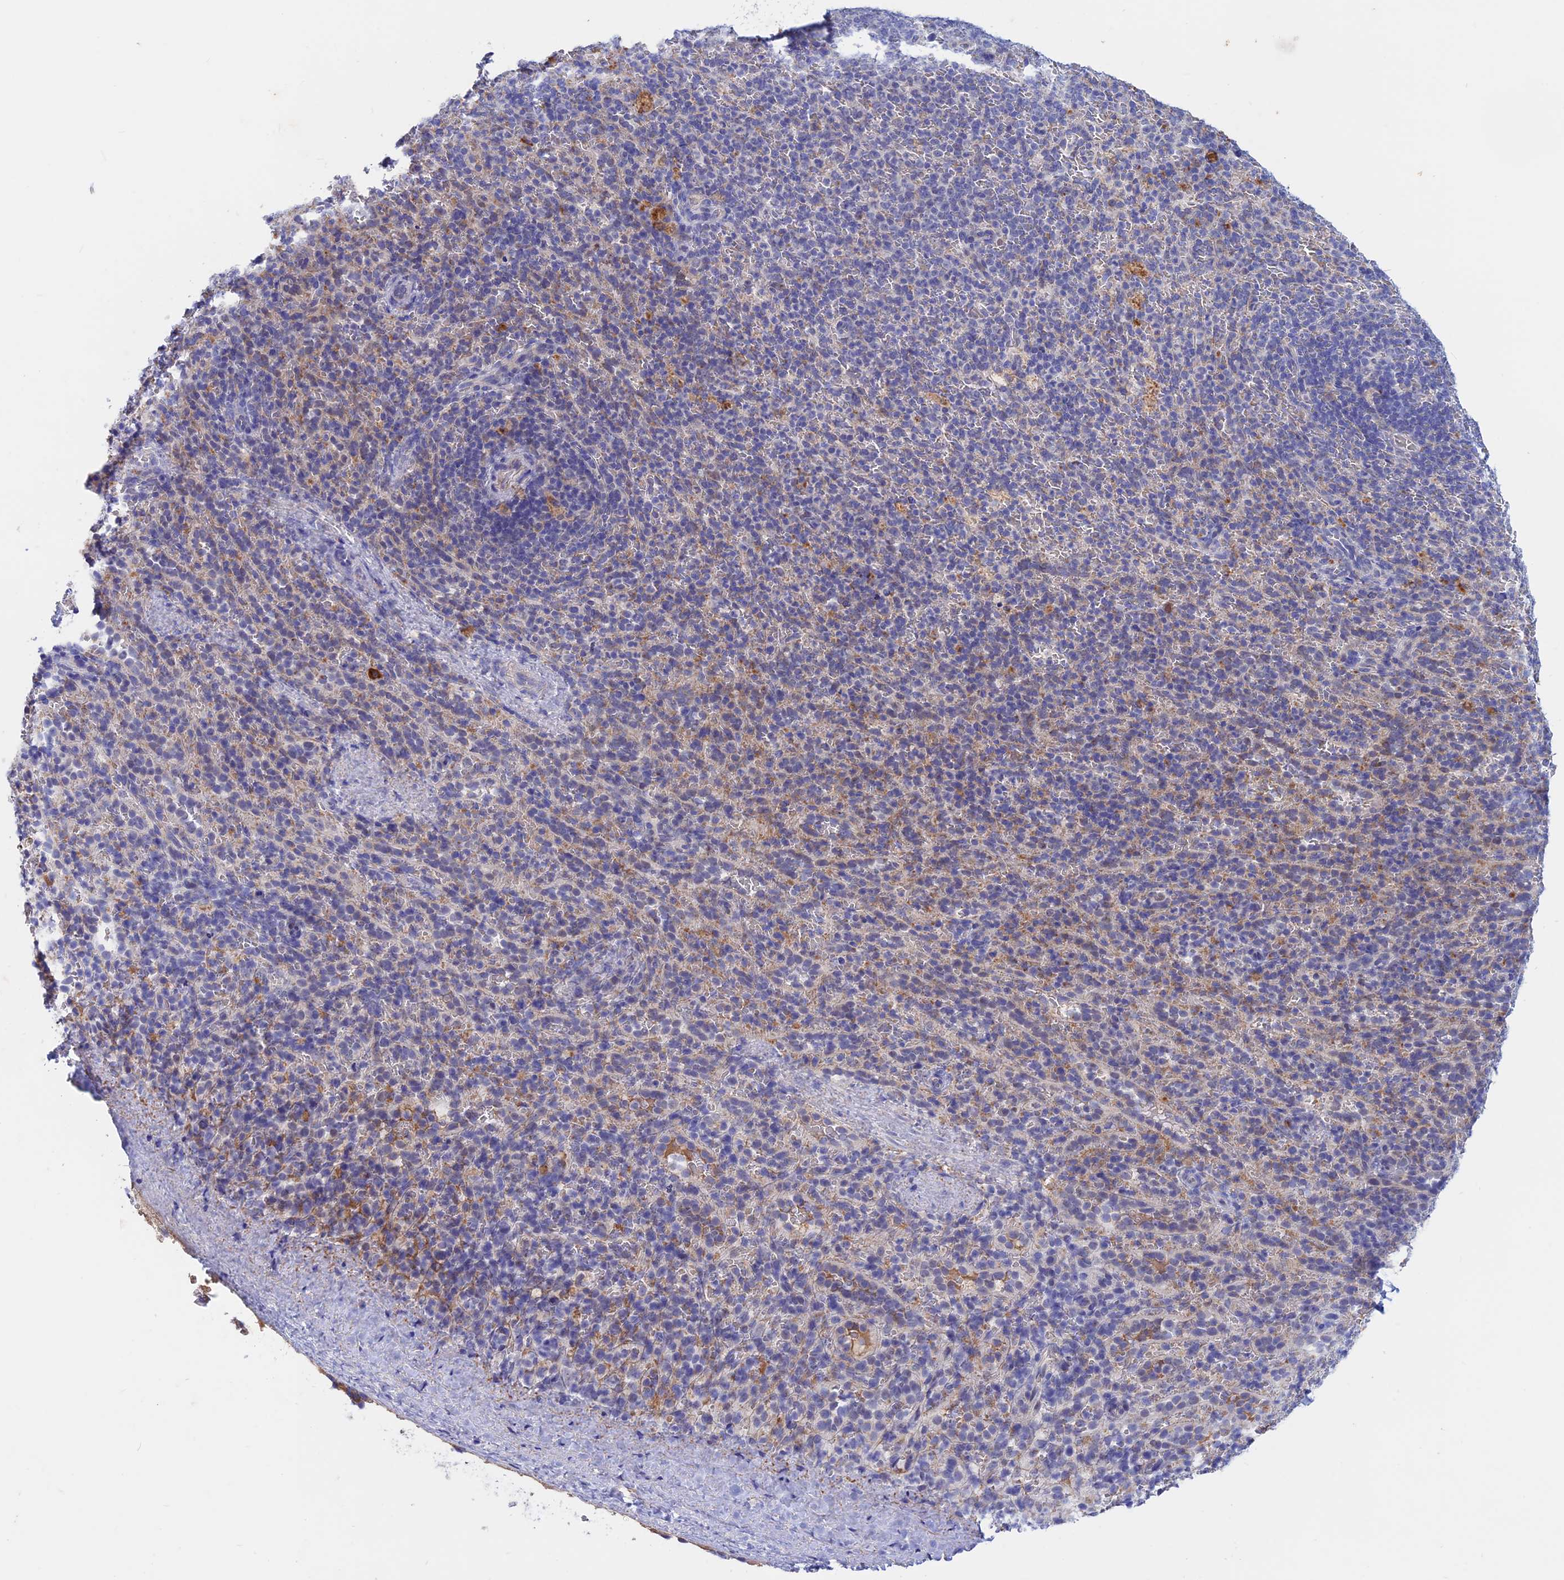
{"staining": {"intensity": "moderate", "quantity": "<25%", "location": "cytoplasmic/membranous"}, "tissue": "spleen", "cell_type": "Cells in red pulp", "image_type": "normal", "snomed": [{"axis": "morphology", "description": "Normal tissue, NOS"}, {"axis": "topography", "description": "Spleen"}], "caption": "About <25% of cells in red pulp in unremarkable spleen demonstrate moderate cytoplasmic/membranous protein positivity as visualized by brown immunohistochemical staining.", "gene": "GK5", "patient": {"sex": "female", "age": 21}}